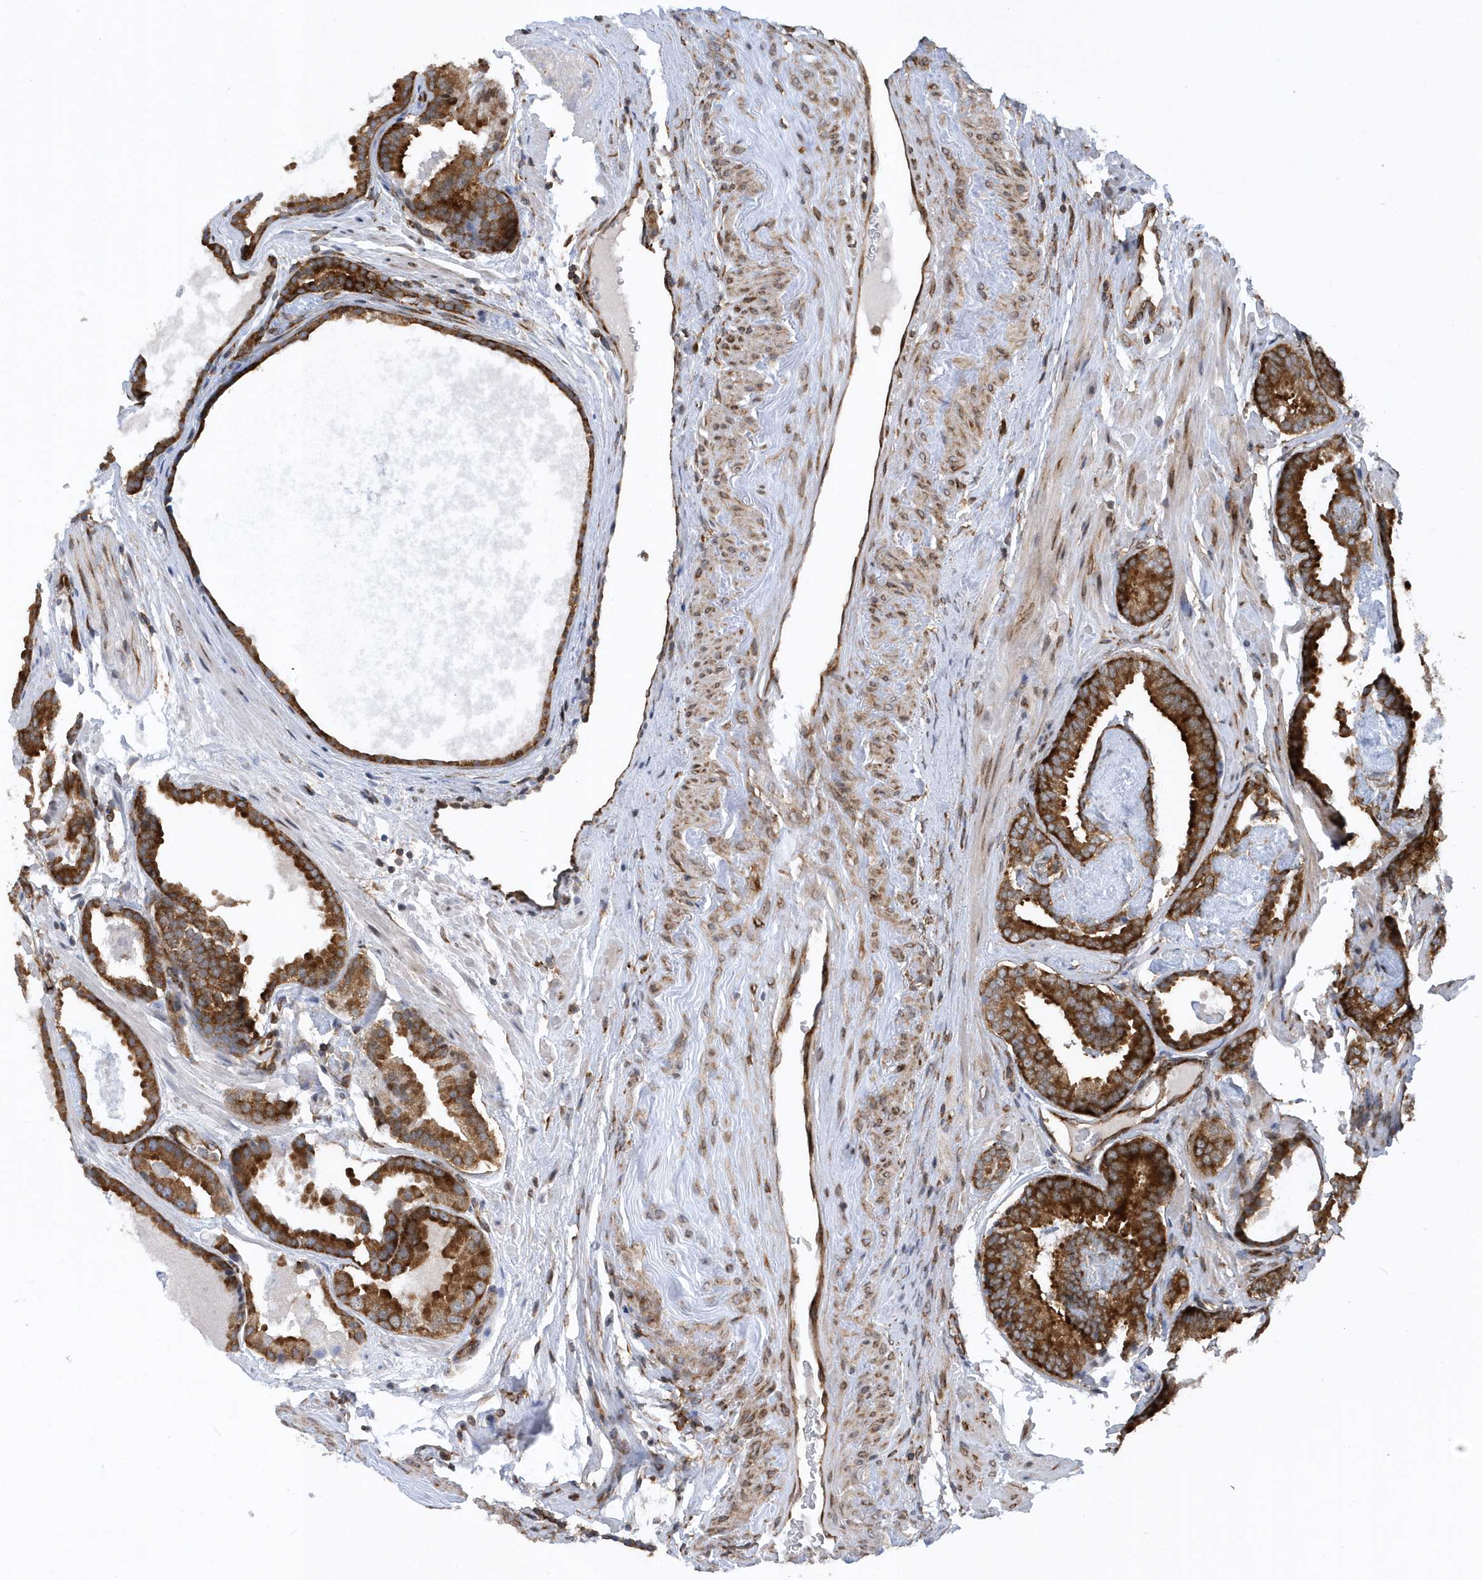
{"staining": {"intensity": "strong", "quantity": ">75%", "location": "cytoplasmic/membranous"}, "tissue": "prostate cancer", "cell_type": "Tumor cells", "image_type": "cancer", "snomed": [{"axis": "morphology", "description": "Adenocarcinoma, Low grade"}, {"axis": "topography", "description": "Prostate"}], "caption": "DAB (3,3'-diaminobenzidine) immunohistochemical staining of human prostate cancer reveals strong cytoplasmic/membranous protein positivity in approximately >75% of tumor cells. The protein of interest is stained brown, and the nuclei are stained in blue (DAB (3,3'-diaminobenzidine) IHC with brightfield microscopy, high magnification).", "gene": "PHF1", "patient": {"sex": "male", "age": 71}}